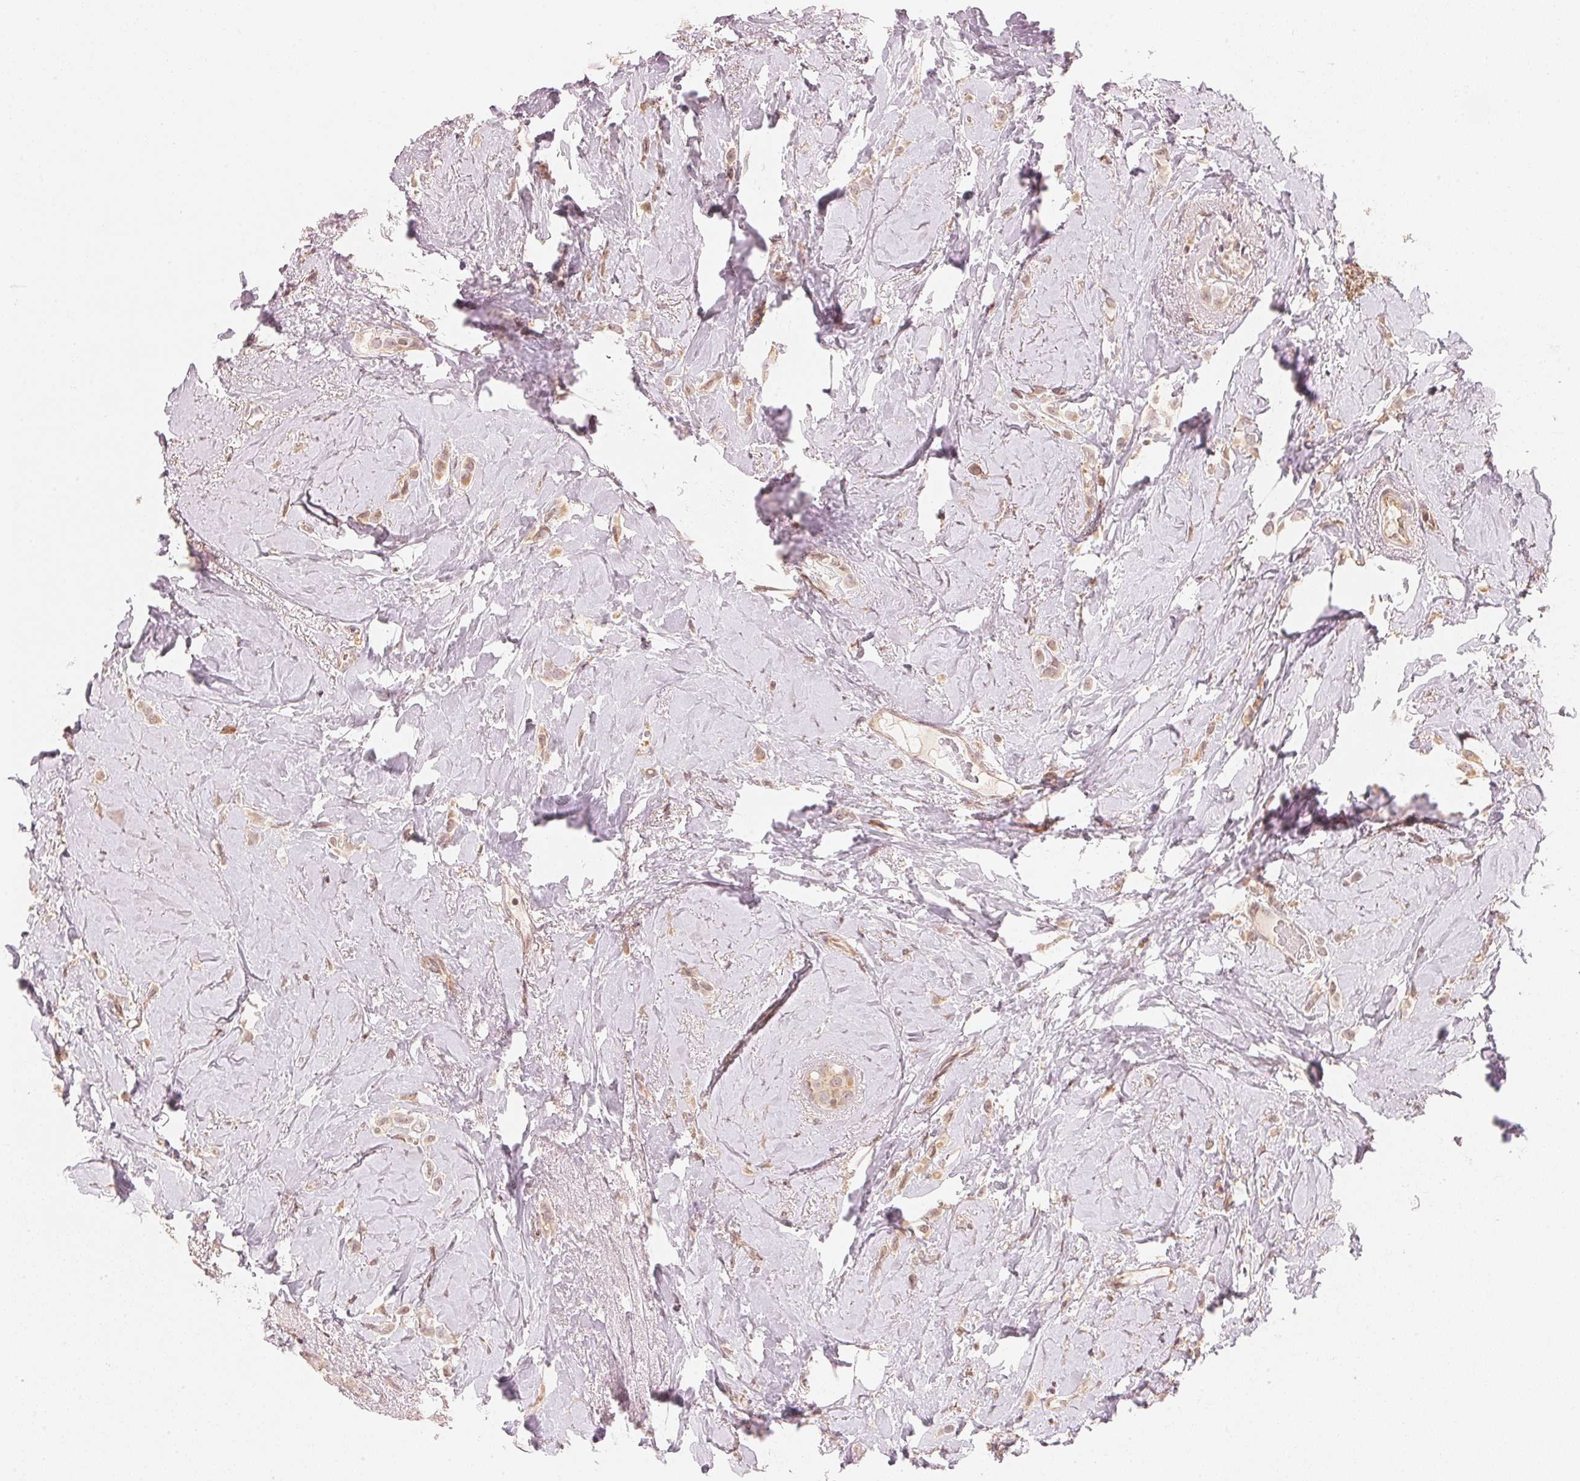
{"staining": {"intensity": "weak", "quantity": ">75%", "location": "cytoplasmic/membranous"}, "tissue": "breast cancer", "cell_type": "Tumor cells", "image_type": "cancer", "snomed": [{"axis": "morphology", "description": "Lobular carcinoma"}, {"axis": "topography", "description": "Breast"}], "caption": "Protein staining demonstrates weak cytoplasmic/membranous staining in about >75% of tumor cells in lobular carcinoma (breast). The staining was performed using DAB (3,3'-diaminobenzidine), with brown indicating positive protein expression. Nuclei are stained blue with hematoxylin.", "gene": "PRKN", "patient": {"sex": "female", "age": 66}}